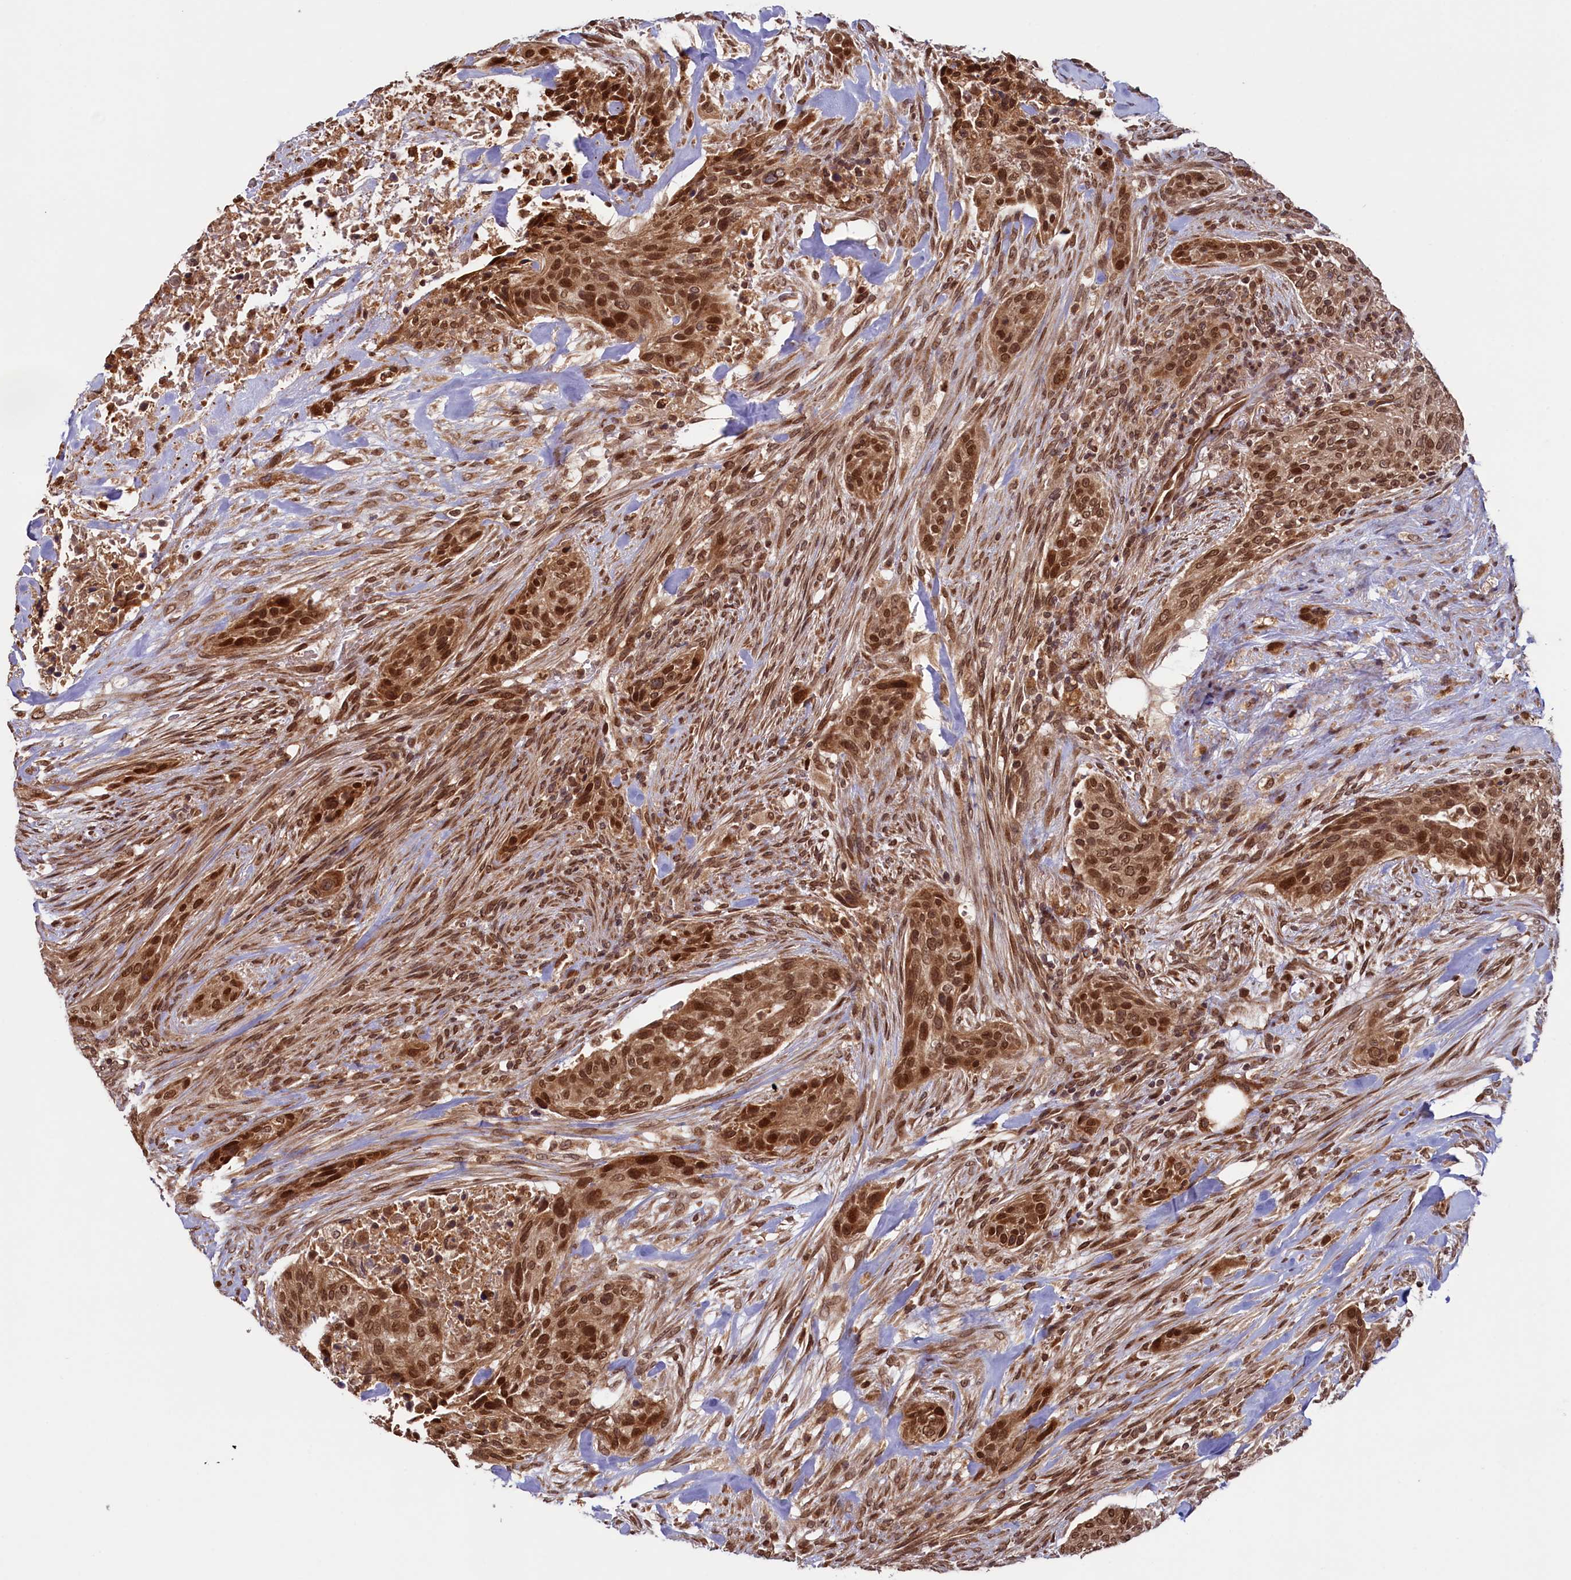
{"staining": {"intensity": "strong", "quantity": ">75%", "location": "nuclear"}, "tissue": "urothelial cancer", "cell_type": "Tumor cells", "image_type": "cancer", "snomed": [{"axis": "morphology", "description": "Urothelial carcinoma, High grade"}, {"axis": "topography", "description": "Urinary bladder"}], "caption": "The image reveals staining of urothelial carcinoma (high-grade), revealing strong nuclear protein positivity (brown color) within tumor cells.", "gene": "NAE1", "patient": {"sex": "male", "age": 35}}